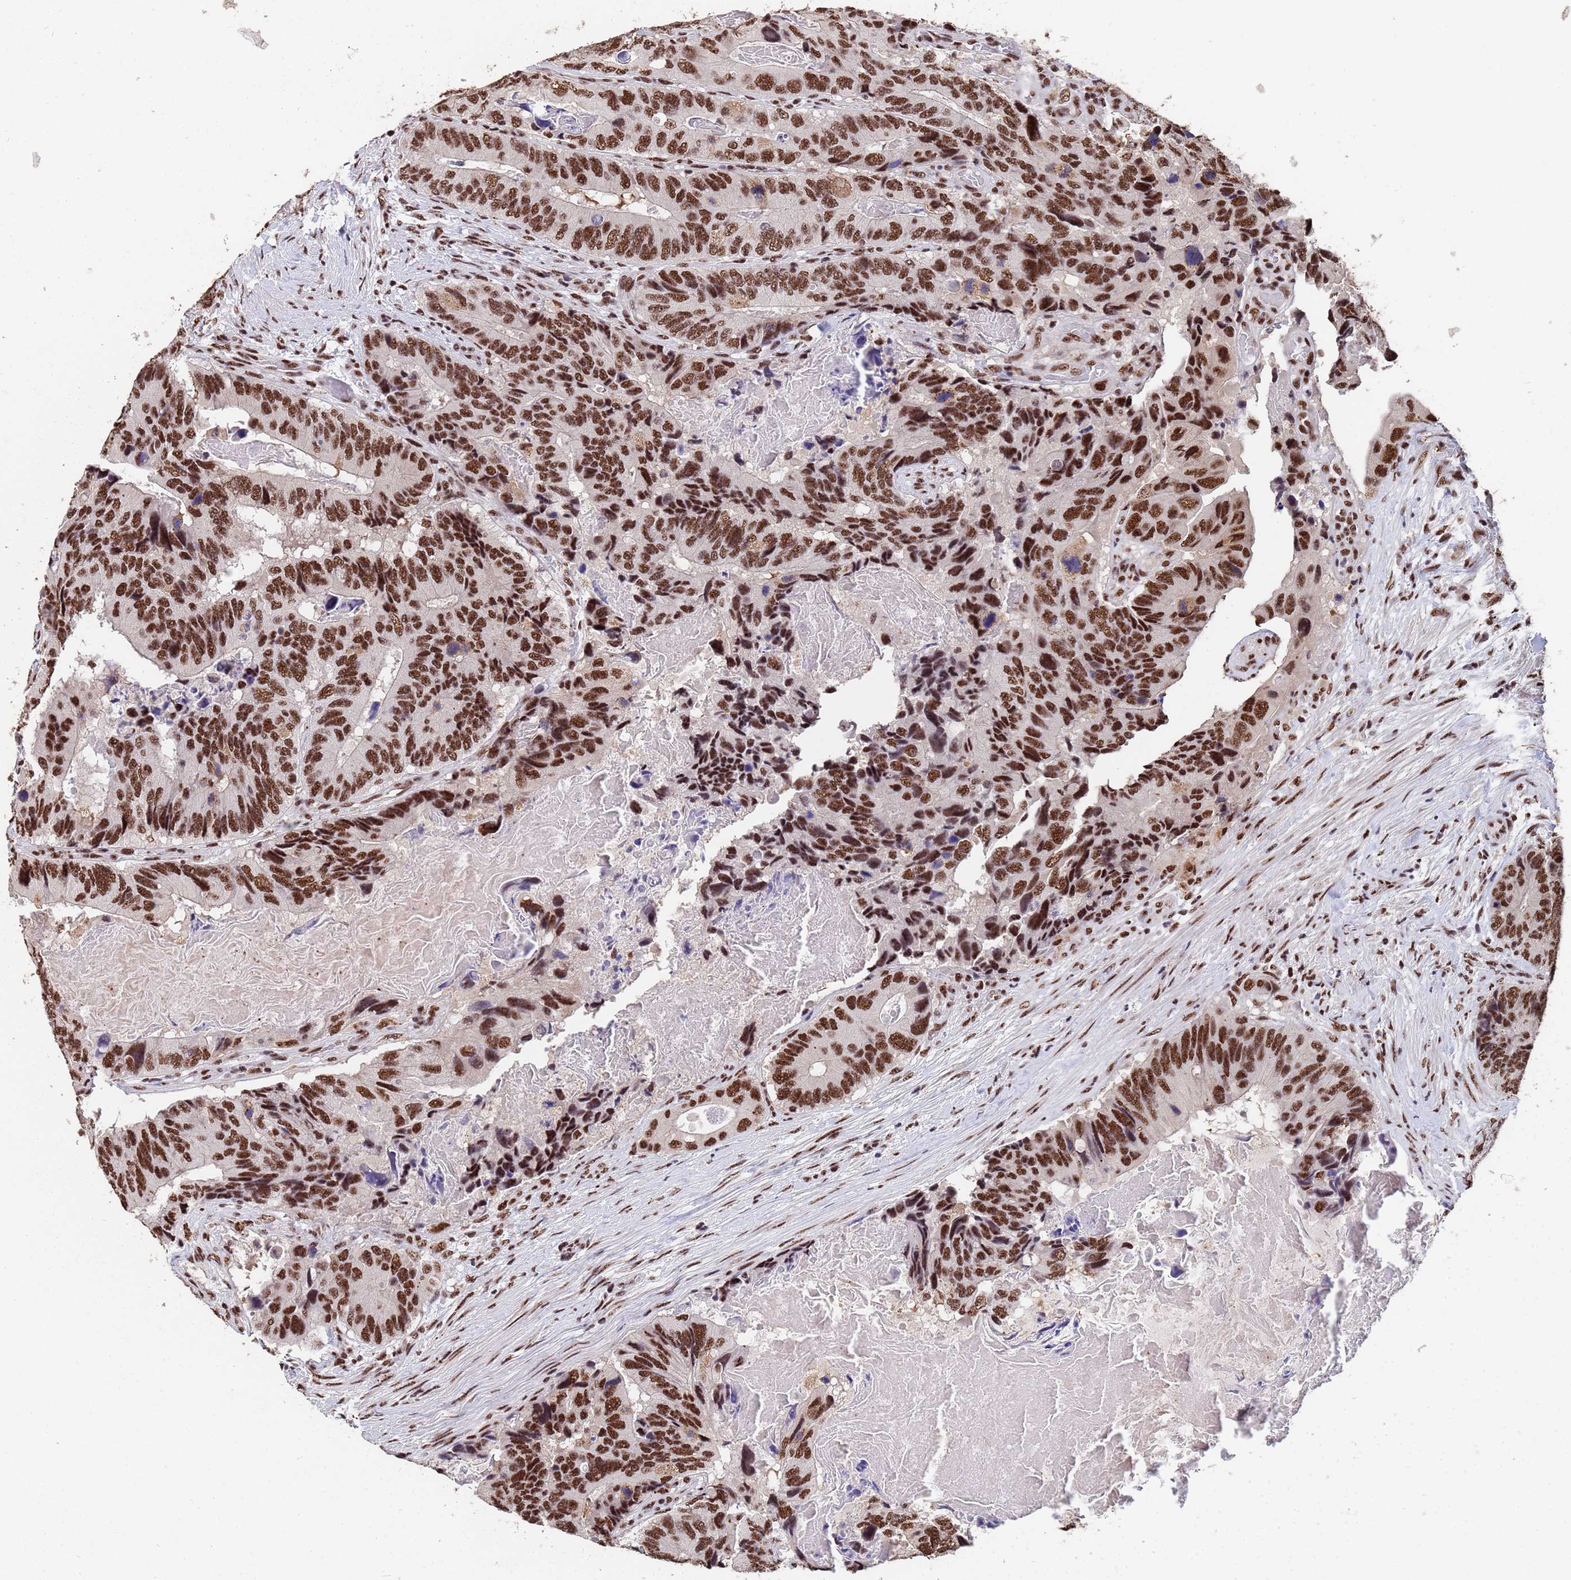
{"staining": {"intensity": "strong", "quantity": ">75%", "location": "nuclear"}, "tissue": "colorectal cancer", "cell_type": "Tumor cells", "image_type": "cancer", "snomed": [{"axis": "morphology", "description": "Adenocarcinoma, NOS"}, {"axis": "topography", "description": "Colon"}], "caption": "Immunohistochemical staining of human colorectal adenocarcinoma exhibits high levels of strong nuclear staining in approximately >75% of tumor cells.", "gene": "SF3B2", "patient": {"sex": "male", "age": 84}}